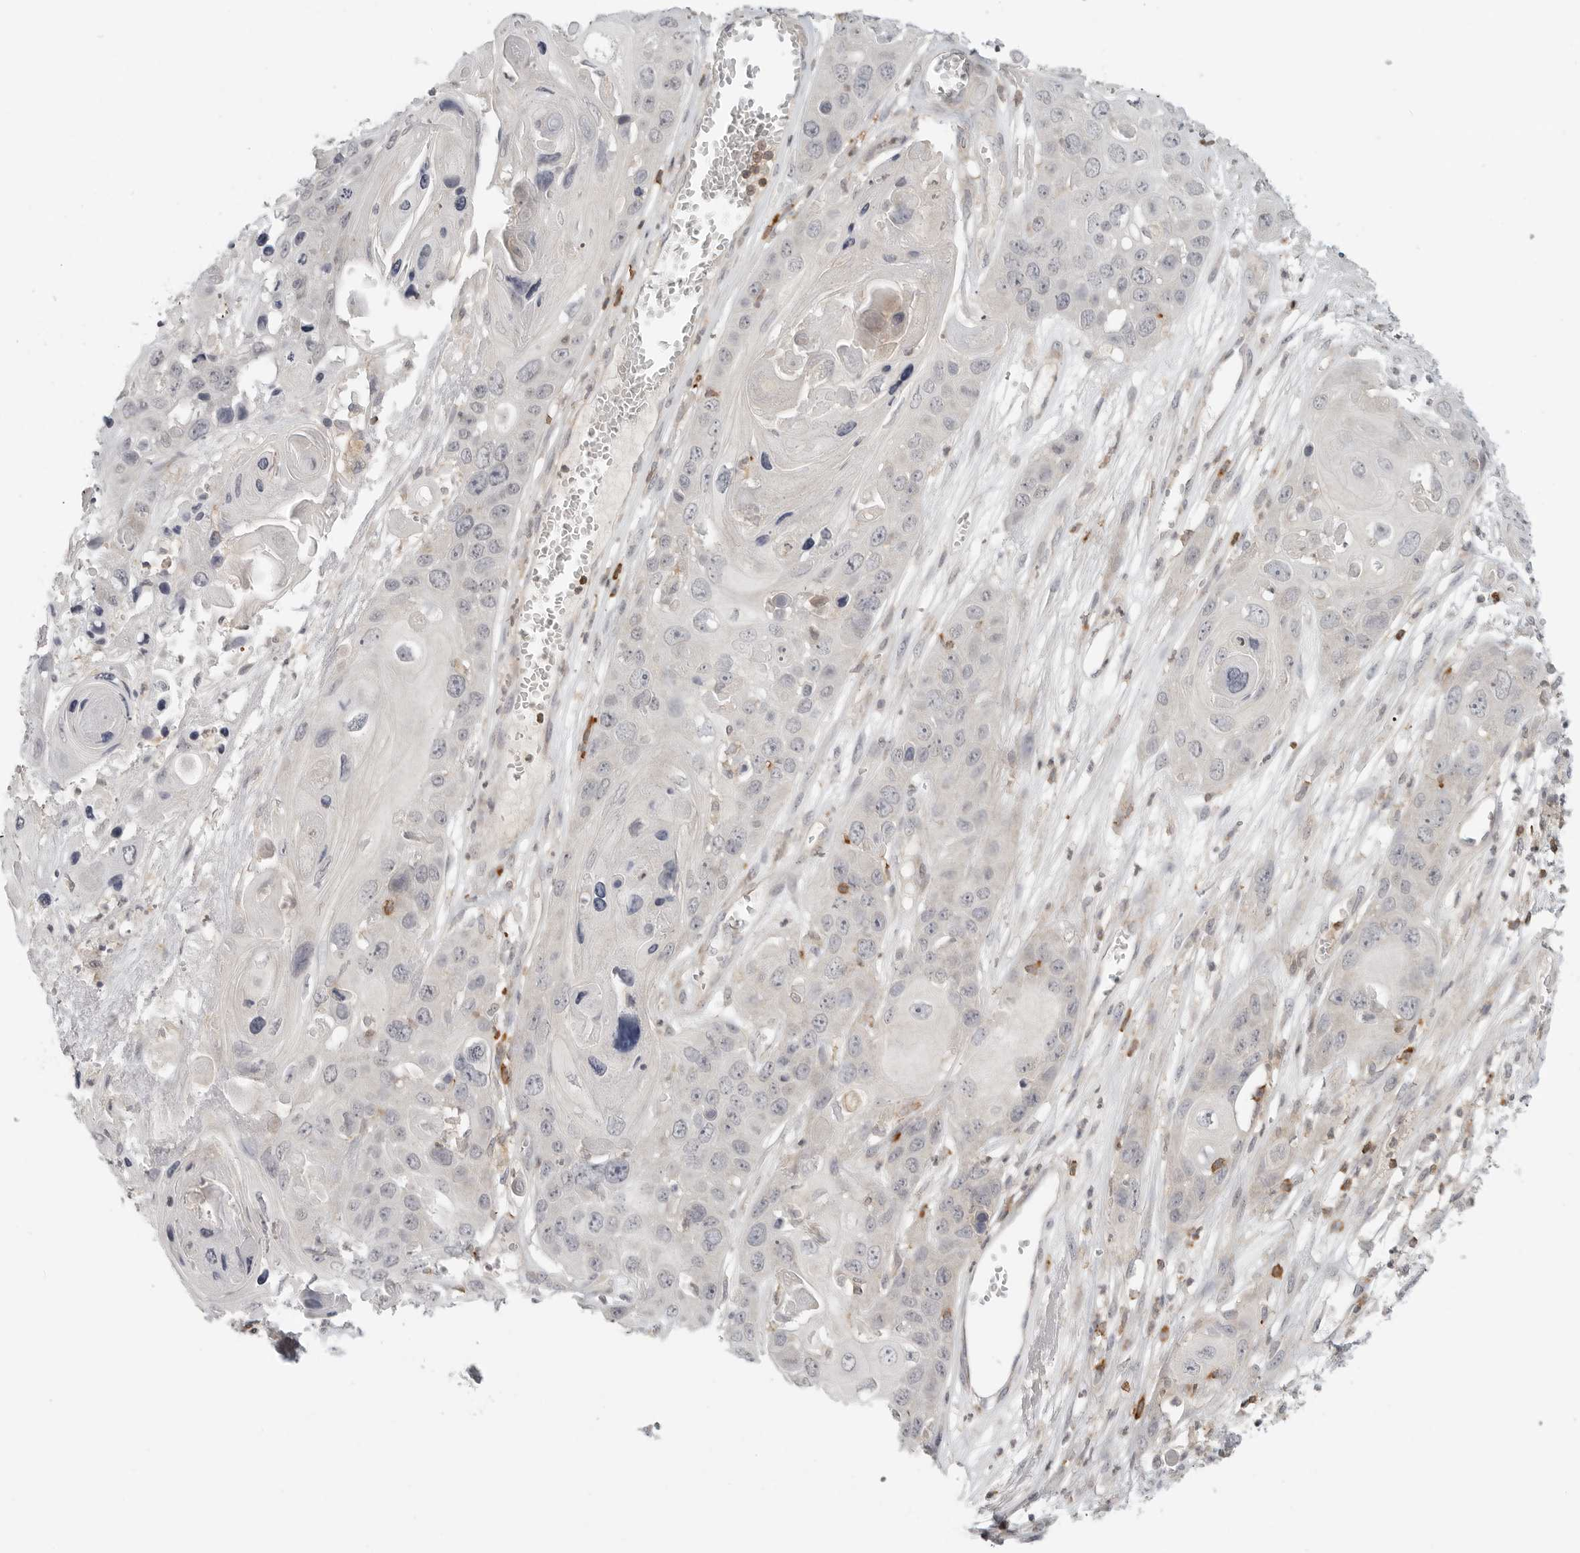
{"staining": {"intensity": "negative", "quantity": "none", "location": "none"}, "tissue": "skin cancer", "cell_type": "Tumor cells", "image_type": "cancer", "snomed": [{"axis": "morphology", "description": "Squamous cell carcinoma, NOS"}, {"axis": "topography", "description": "Skin"}], "caption": "Human skin squamous cell carcinoma stained for a protein using immunohistochemistry (IHC) demonstrates no expression in tumor cells.", "gene": "SH3KBP1", "patient": {"sex": "male", "age": 55}}